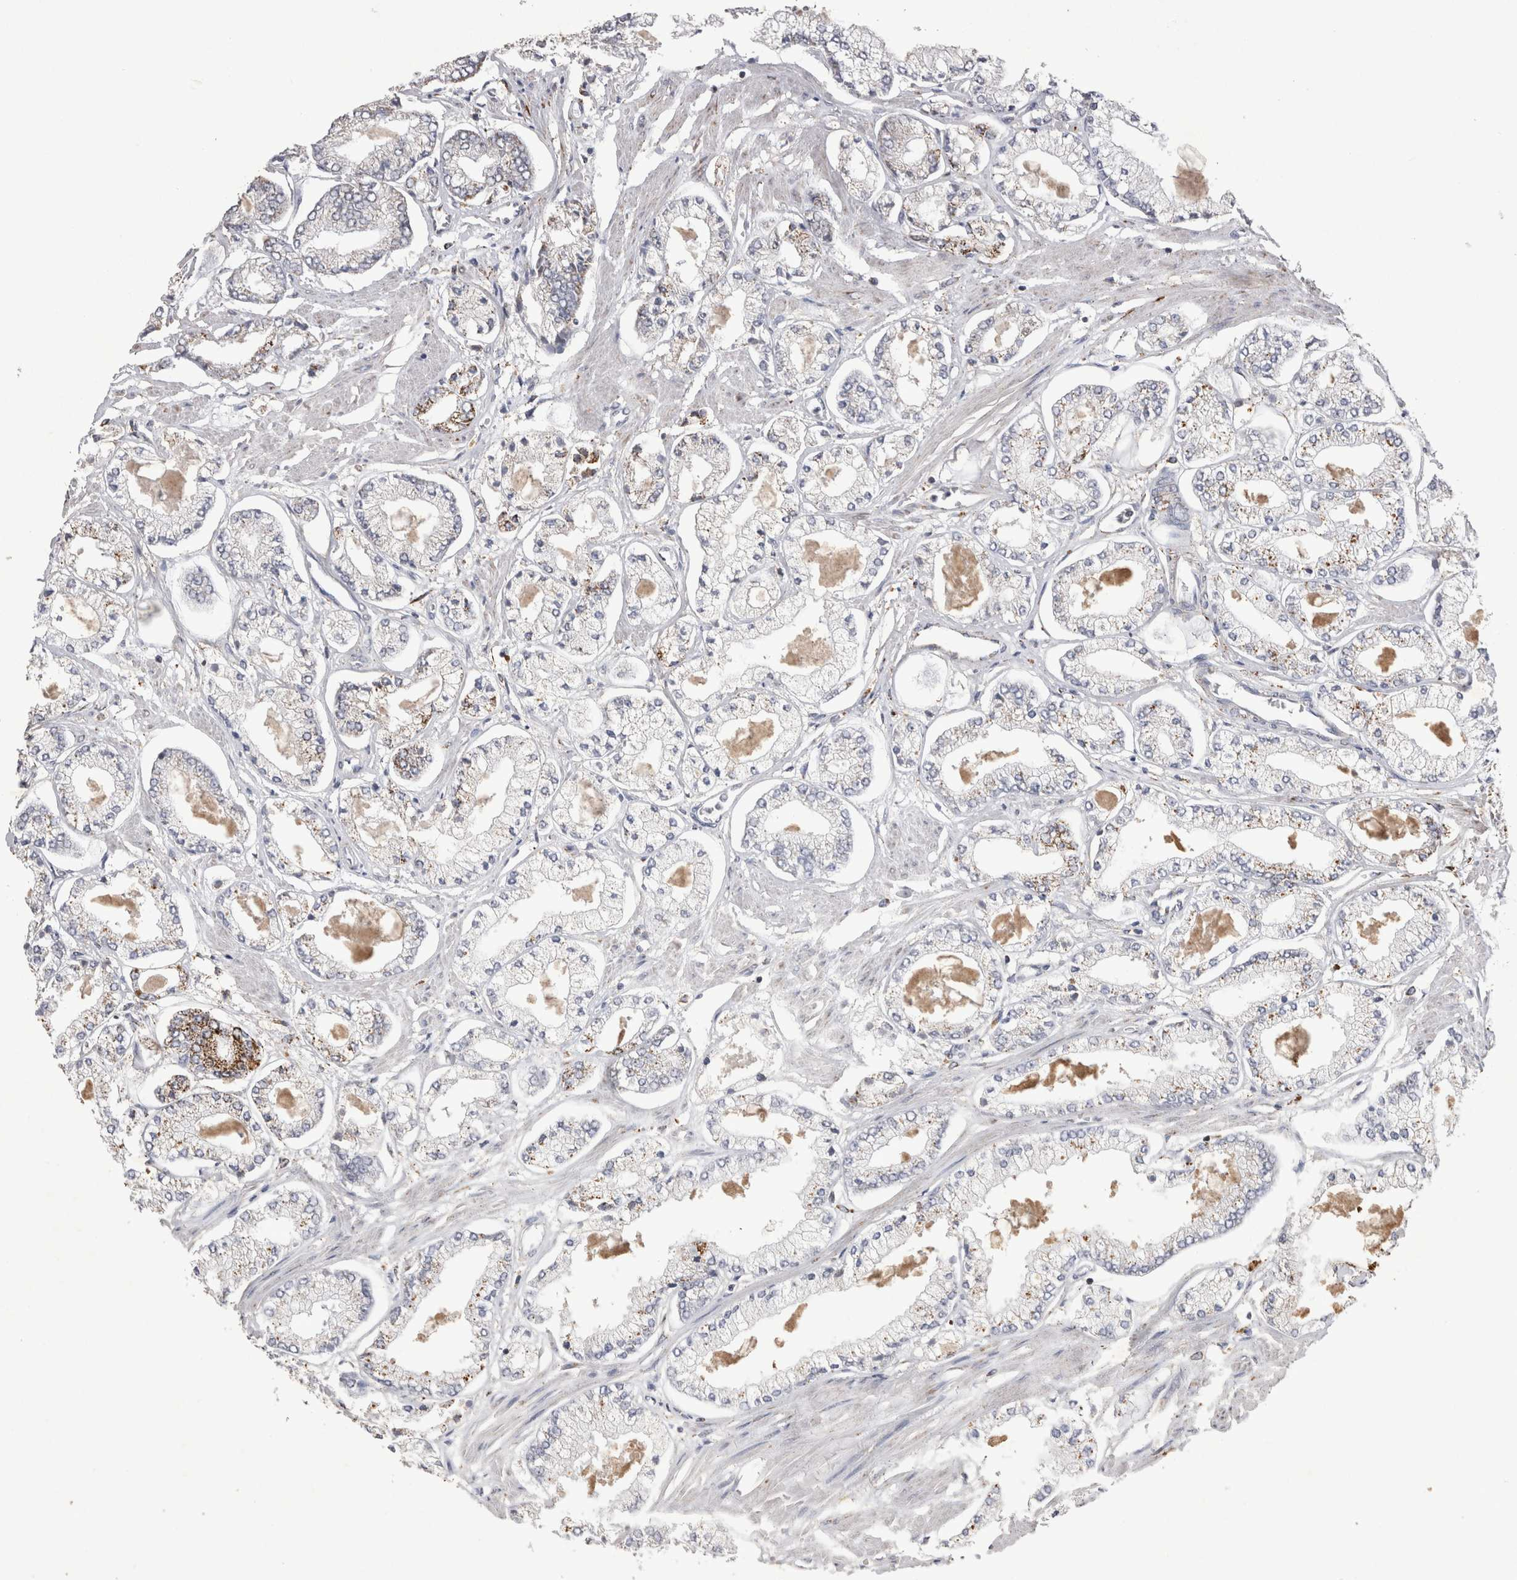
{"staining": {"intensity": "moderate", "quantity": "25%-75%", "location": "cytoplasmic/membranous"}, "tissue": "prostate cancer", "cell_type": "Tumor cells", "image_type": "cancer", "snomed": [{"axis": "morphology", "description": "Adenocarcinoma, Low grade"}, {"axis": "topography", "description": "Prostate"}], "caption": "An IHC histopathology image of neoplastic tissue is shown. Protein staining in brown labels moderate cytoplasmic/membranous positivity in prostate cancer within tumor cells.", "gene": "DKK3", "patient": {"sex": "male", "age": 52}}